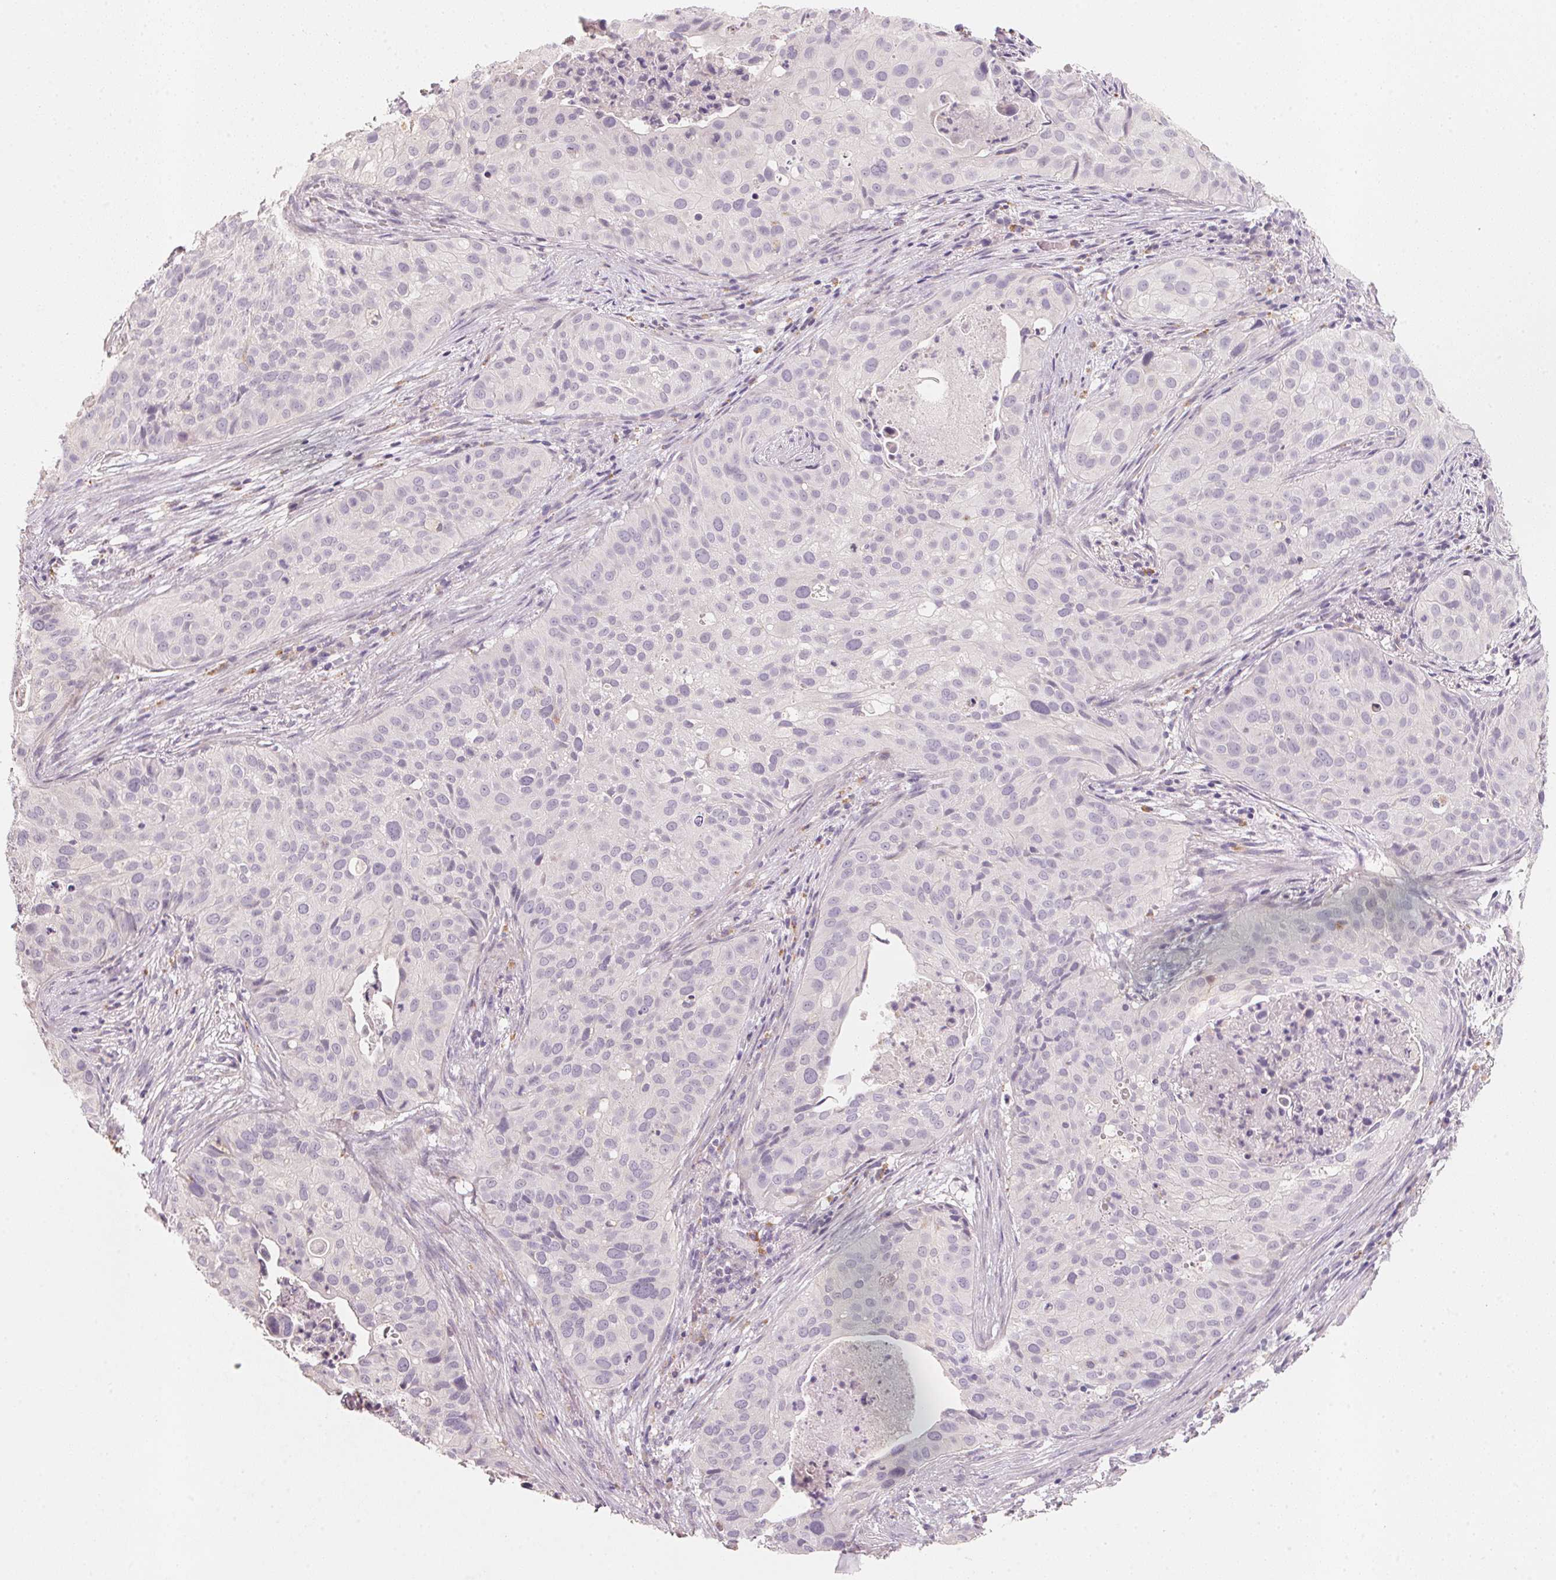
{"staining": {"intensity": "negative", "quantity": "none", "location": "none"}, "tissue": "cervical cancer", "cell_type": "Tumor cells", "image_type": "cancer", "snomed": [{"axis": "morphology", "description": "Squamous cell carcinoma, NOS"}, {"axis": "topography", "description": "Cervix"}], "caption": "Tumor cells are negative for brown protein staining in cervical cancer (squamous cell carcinoma).", "gene": "TREH", "patient": {"sex": "female", "age": 38}}